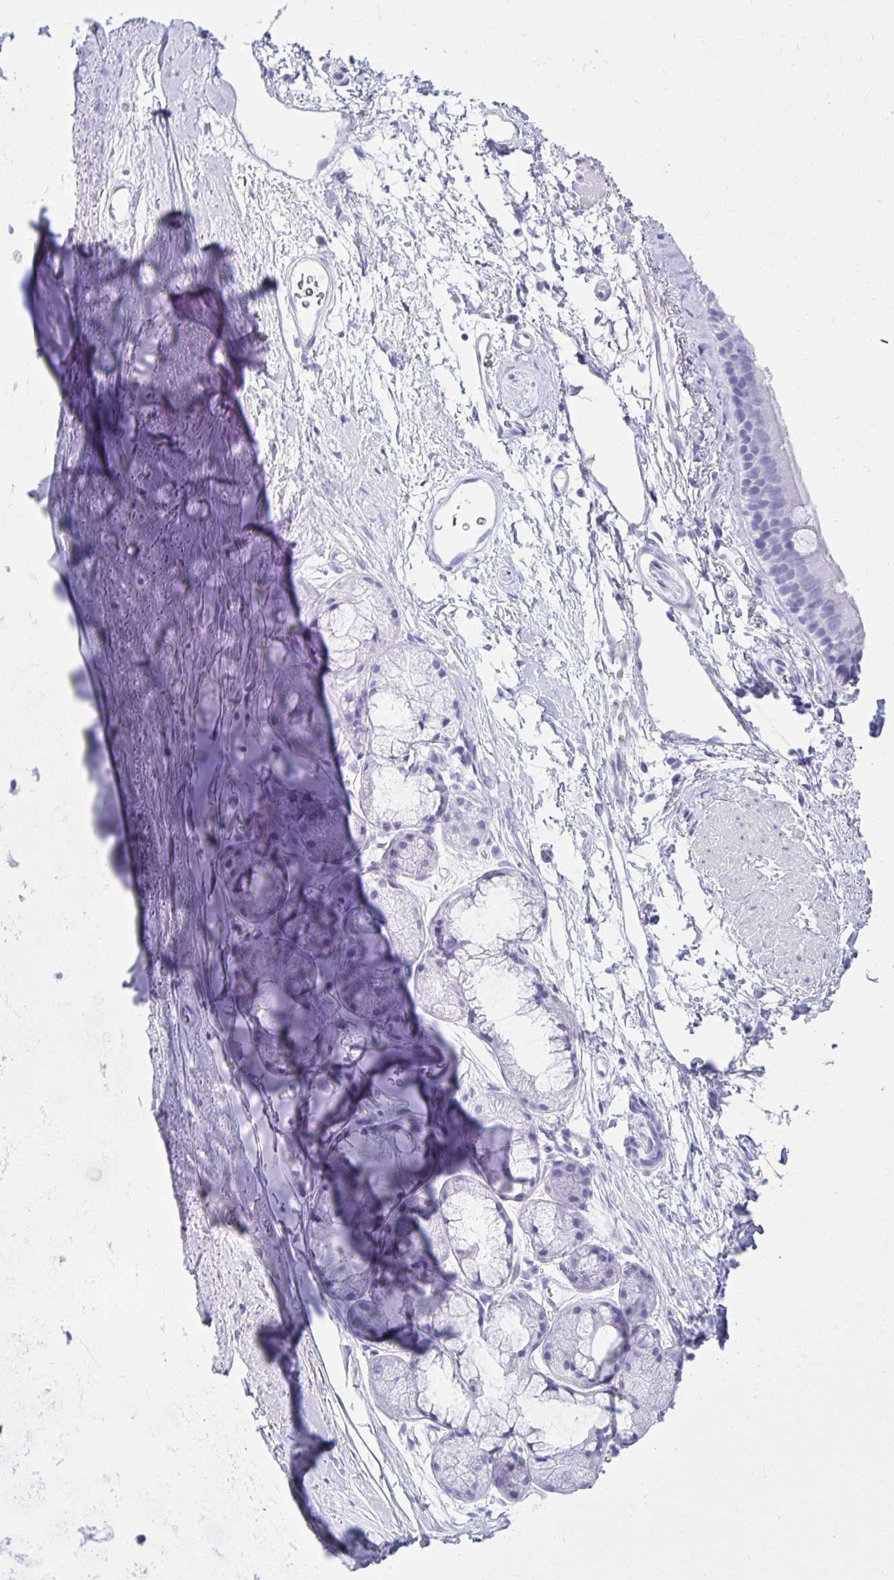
{"staining": {"intensity": "negative", "quantity": "none", "location": "none"}, "tissue": "adipose tissue", "cell_type": "Adipocytes", "image_type": "normal", "snomed": [{"axis": "morphology", "description": "Normal tissue, NOS"}, {"axis": "topography", "description": "Lymph node"}, {"axis": "topography", "description": "Cartilage tissue"}, {"axis": "topography", "description": "Bronchus"}], "caption": "Immunohistochemical staining of unremarkable human adipose tissue shows no significant positivity in adipocytes. The staining was performed using DAB (3,3'-diaminobenzidine) to visualize the protein expression in brown, while the nuclei were stained in blue with hematoxylin (Magnification: 20x).", "gene": "ATP4B", "patient": {"sex": "female", "age": 70}}